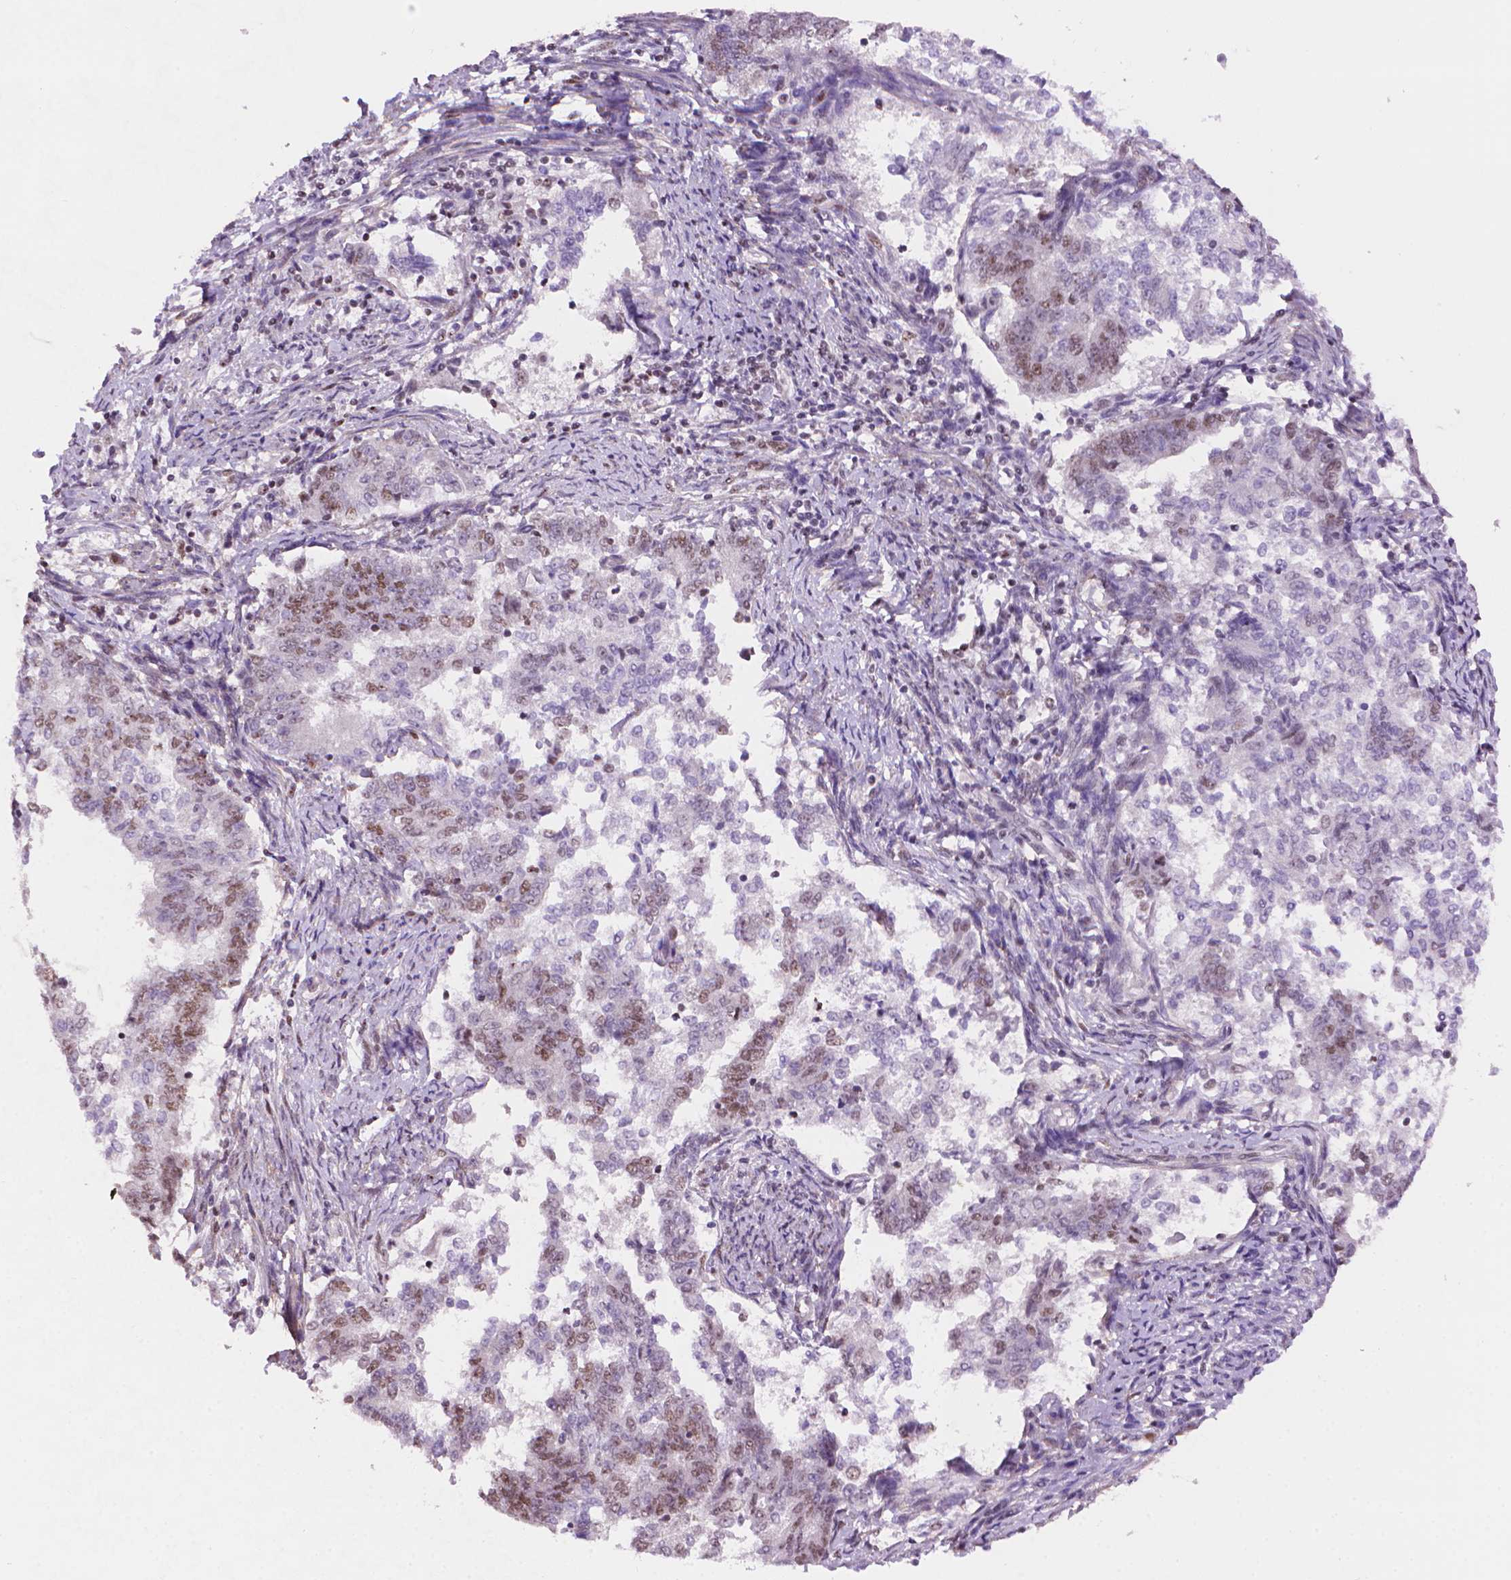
{"staining": {"intensity": "weak", "quantity": "25%-75%", "location": "nuclear"}, "tissue": "endometrial cancer", "cell_type": "Tumor cells", "image_type": "cancer", "snomed": [{"axis": "morphology", "description": "Adenocarcinoma, NOS"}, {"axis": "topography", "description": "Endometrium"}], "caption": "Brown immunohistochemical staining in human endometrial cancer (adenocarcinoma) exhibits weak nuclear staining in approximately 25%-75% of tumor cells. (IHC, brightfield microscopy, high magnification).", "gene": "UBN1", "patient": {"sex": "female", "age": 65}}